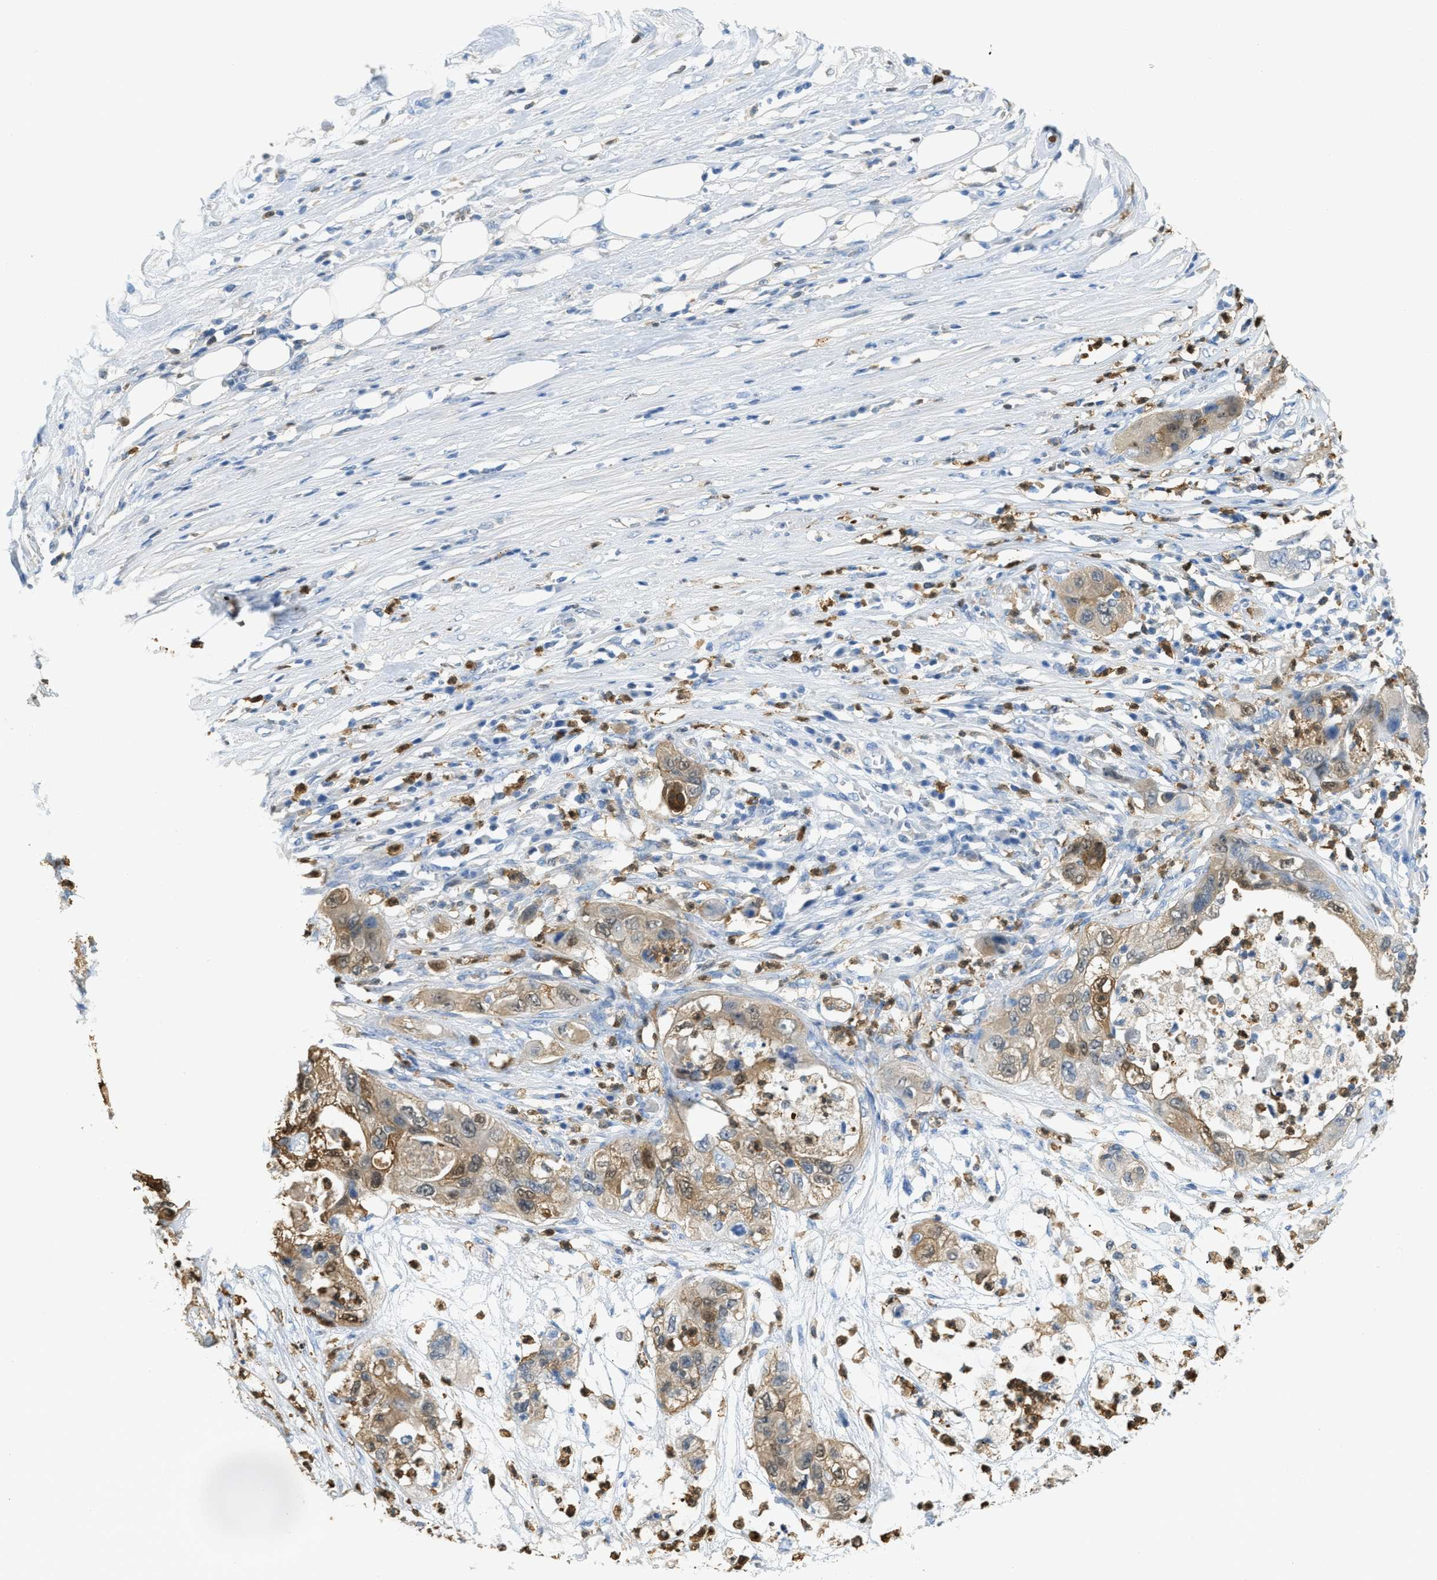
{"staining": {"intensity": "moderate", "quantity": "25%-75%", "location": "cytoplasmic/membranous"}, "tissue": "pancreatic cancer", "cell_type": "Tumor cells", "image_type": "cancer", "snomed": [{"axis": "morphology", "description": "Adenocarcinoma, NOS"}, {"axis": "topography", "description": "Pancreas"}], "caption": "Adenocarcinoma (pancreatic) stained with a protein marker displays moderate staining in tumor cells.", "gene": "SERPINB1", "patient": {"sex": "female", "age": 78}}